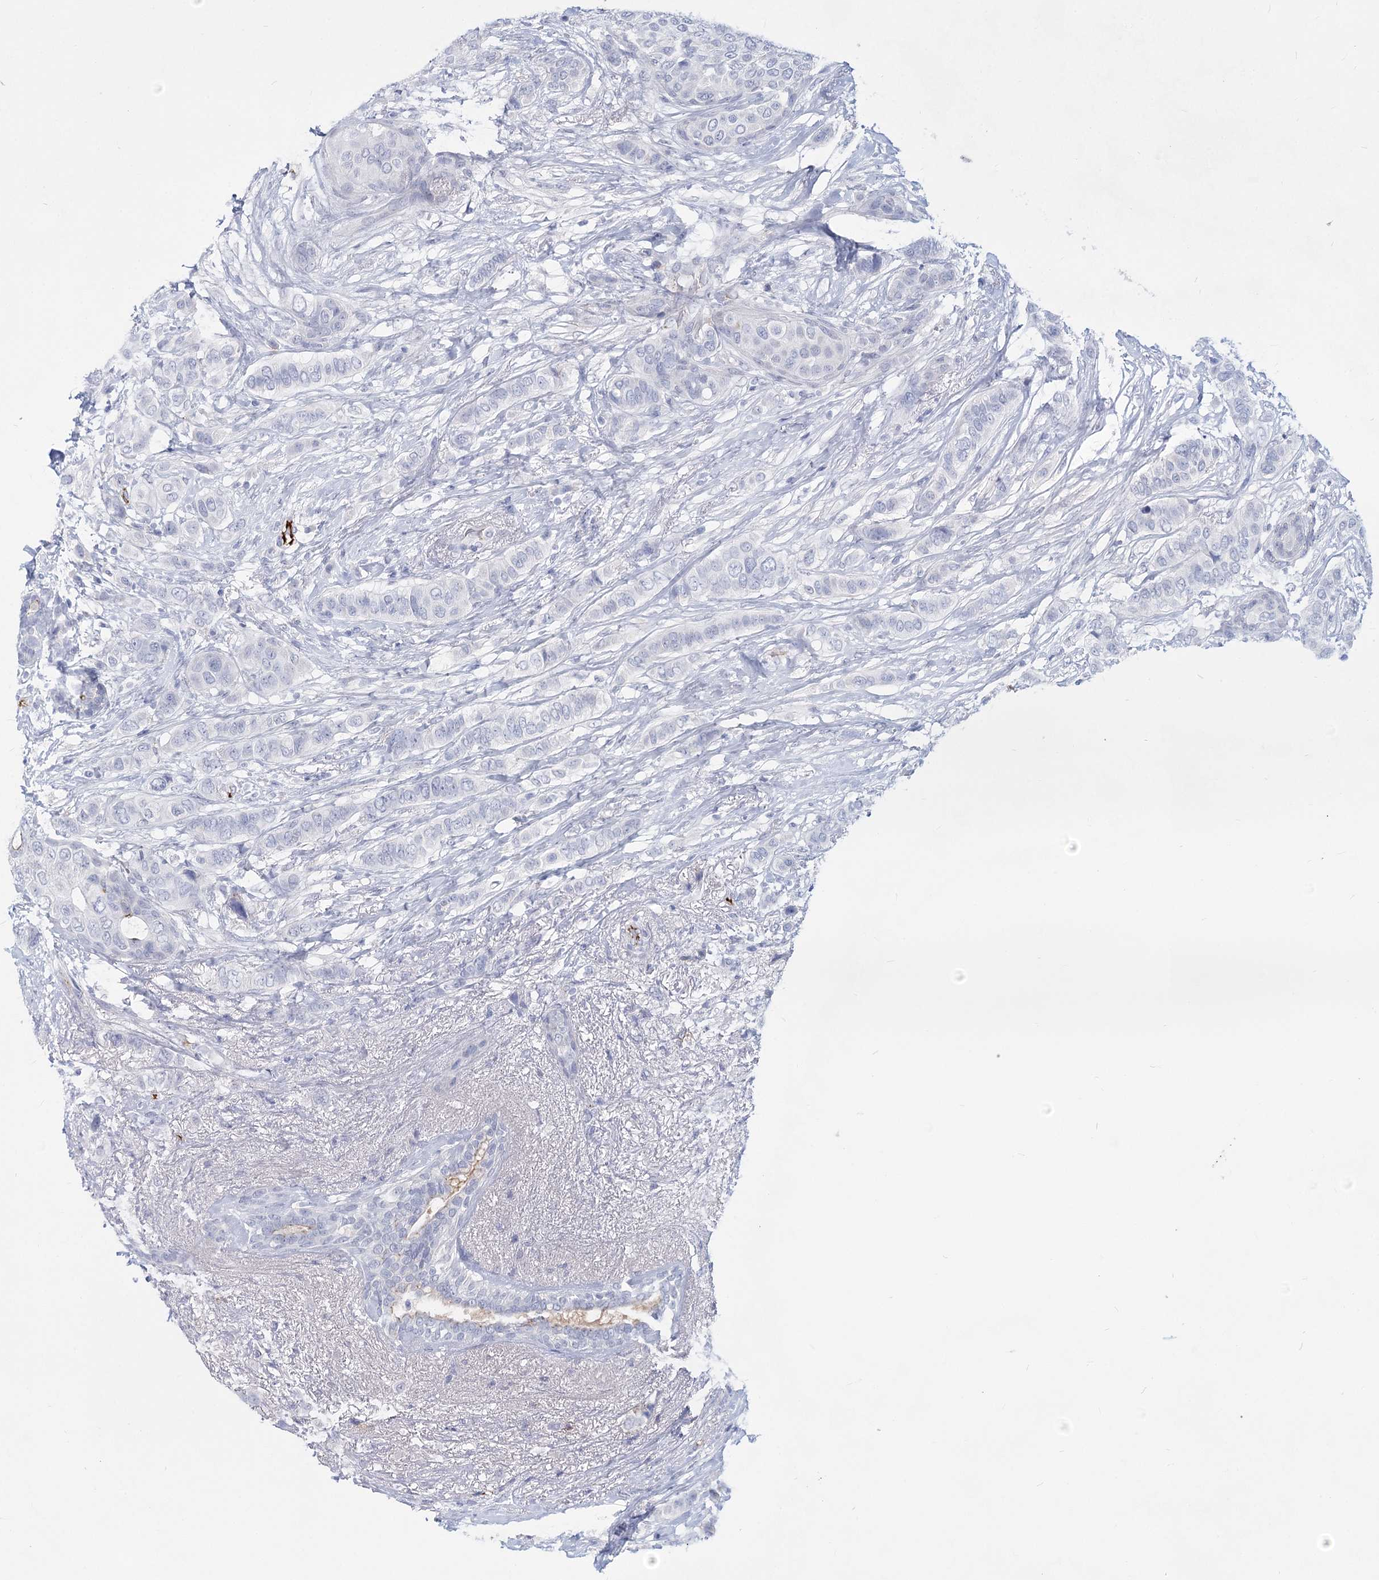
{"staining": {"intensity": "negative", "quantity": "none", "location": "none"}, "tissue": "breast cancer", "cell_type": "Tumor cells", "image_type": "cancer", "snomed": [{"axis": "morphology", "description": "Lobular carcinoma"}, {"axis": "topography", "description": "Breast"}], "caption": "The micrograph shows no staining of tumor cells in breast cancer (lobular carcinoma).", "gene": "TASOR2", "patient": {"sex": "female", "age": 51}}